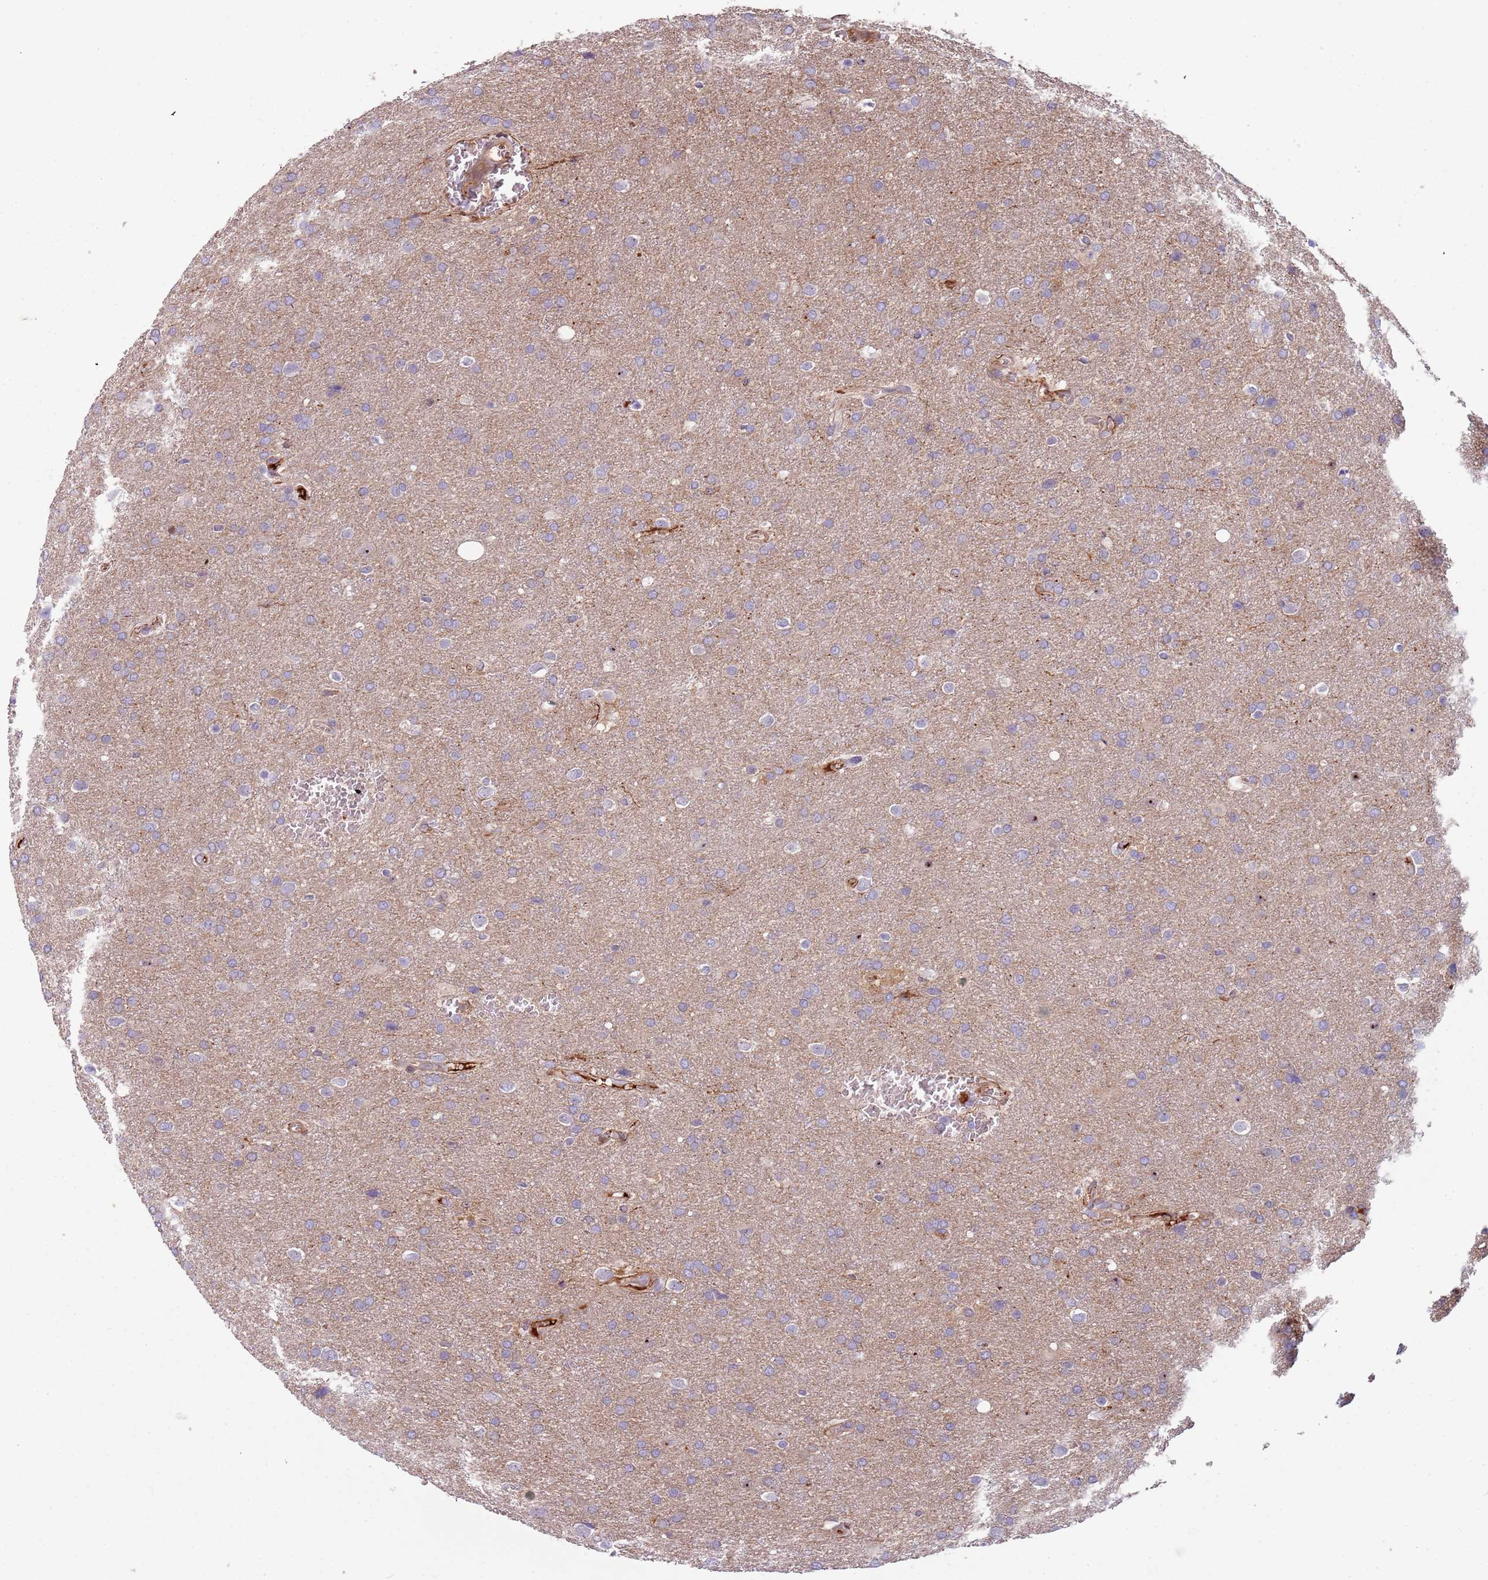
{"staining": {"intensity": "negative", "quantity": "none", "location": "none"}, "tissue": "glioma", "cell_type": "Tumor cells", "image_type": "cancer", "snomed": [{"axis": "morphology", "description": "Glioma, malignant, Low grade"}, {"axis": "topography", "description": "Brain"}], "caption": "This histopathology image is of glioma stained with IHC to label a protein in brown with the nuclei are counter-stained blue. There is no staining in tumor cells. (DAB (3,3'-diaminobenzidine) IHC, high magnification).", "gene": "NADK", "patient": {"sex": "female", "age": 32}}